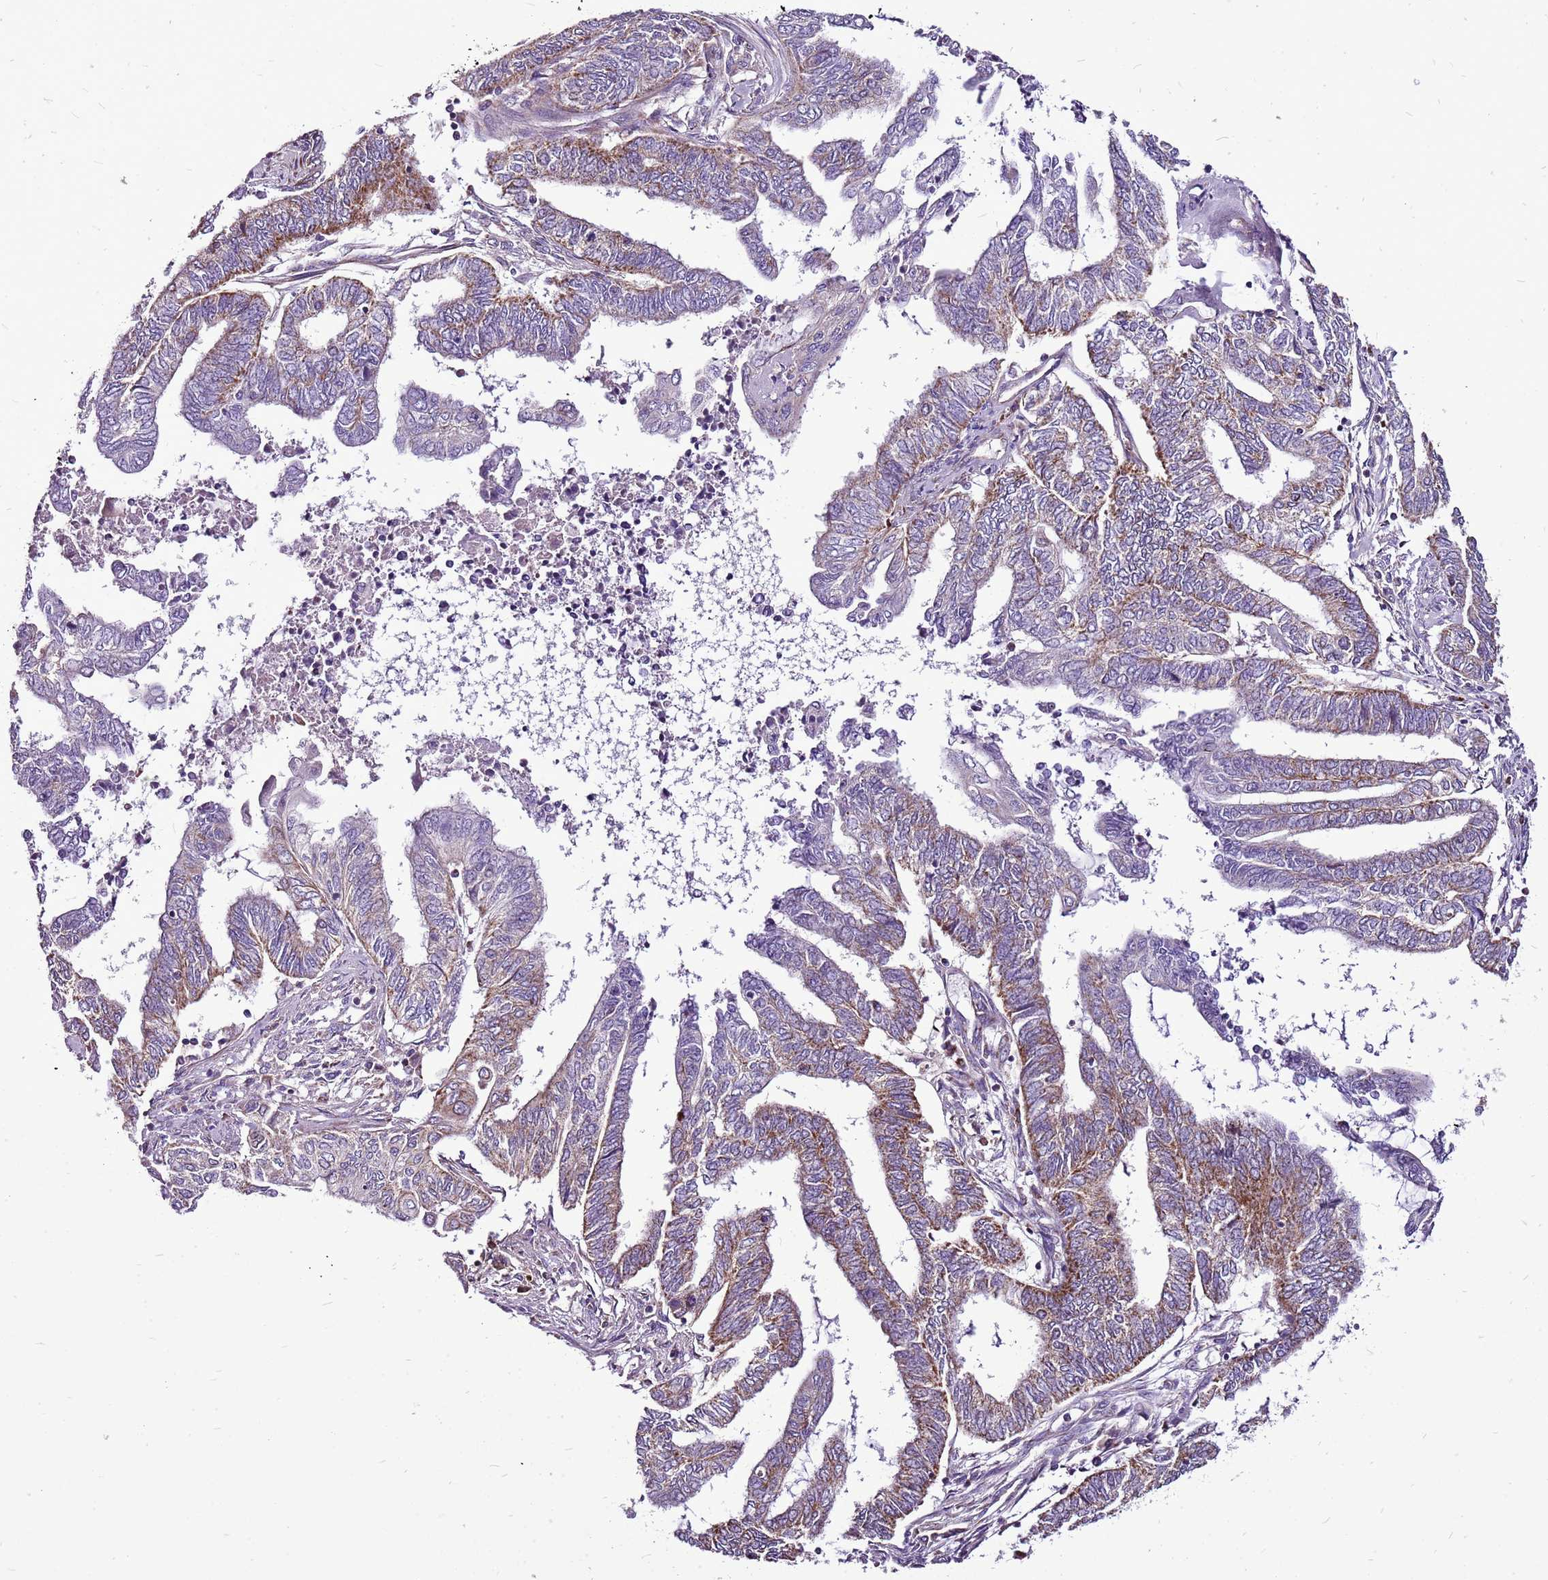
{"staining": {"intensity": "moderate", "quantity": "25%-75%", "location": "cytoplasmic/membranous"}, "tissue": "endometrial cancer", "cell_type": "Tumor cells", "image_type": "cancer", "snomed": [{"axis": "morphology", "description": "Adenocarcinoma, NOS"}, {"axis": "topography", "description": "Uterus"}, {"axis": "topography", "description": "Endometrium"}], "caption": "This histopathology image reveals immunohistochemistry staining of endometrial cancer (adenocarcinoma), with medium moderate cytoplasmic/membranous positivity in about 25%-75% of tumor cells.", "gene": "GCDH", "patient": {"sex": "female", "age": 70}}